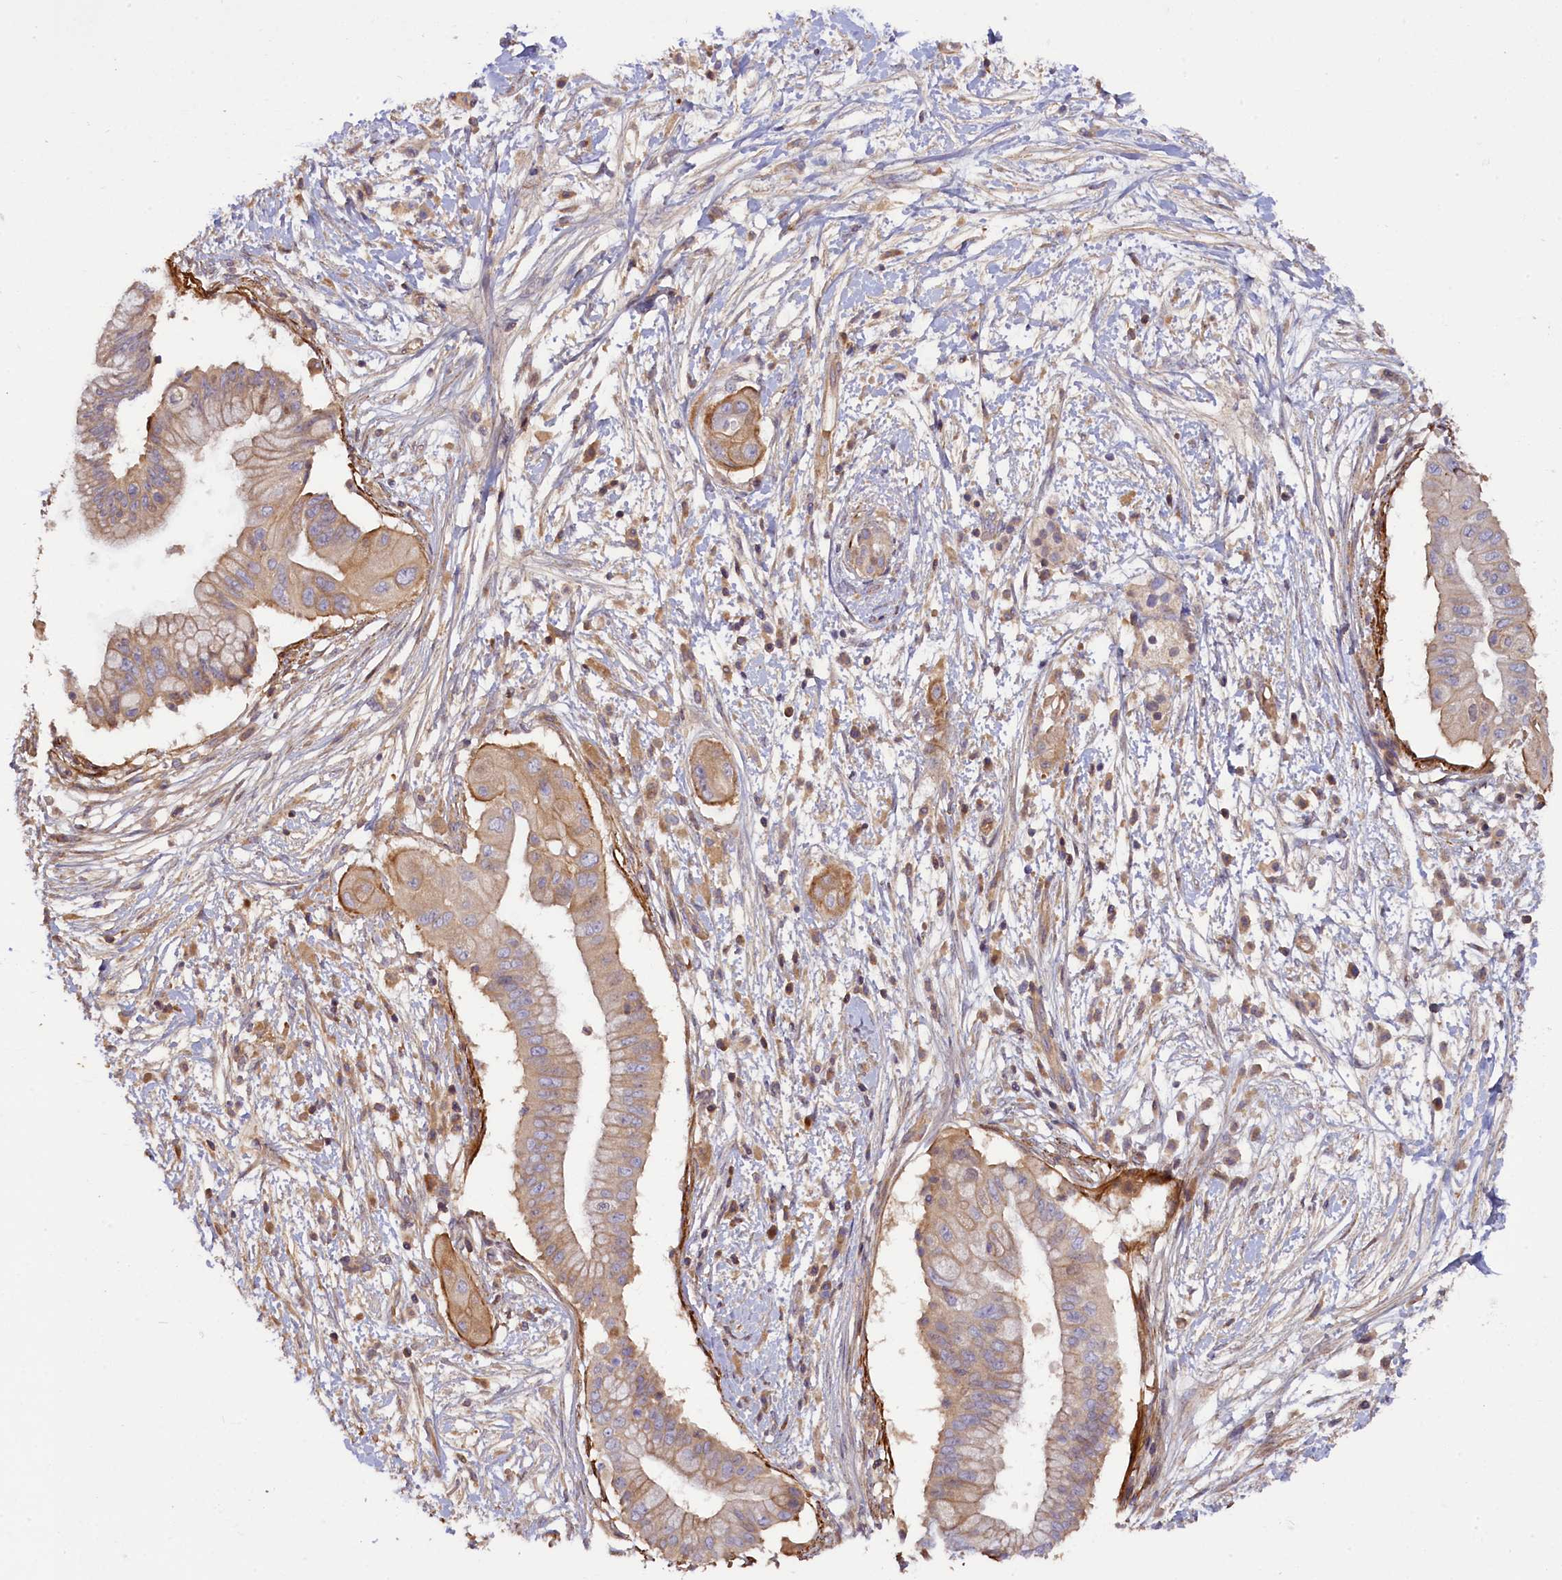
{"staining": {"intensity": "weak", "quantity": ">75%", "location": "cytoplasmic/membranous"}, "tissue": "pancreatic cancer", "cell_type": "Tumor cells", "image_type": "cancer", "snomed": [{"axis": "morphology", "description": "Adenocarcinoma, NOS"}, {"axis": "topography", "description": "Pancreas"}], "caption": "Immunohistochemical staining of pancreatic cancer exhibits weak cytoplasmic/membranous protein expression in about >75% of tumor cells.", "gene": "FUZ", "patient": {"sex": "male", "age": 68}}